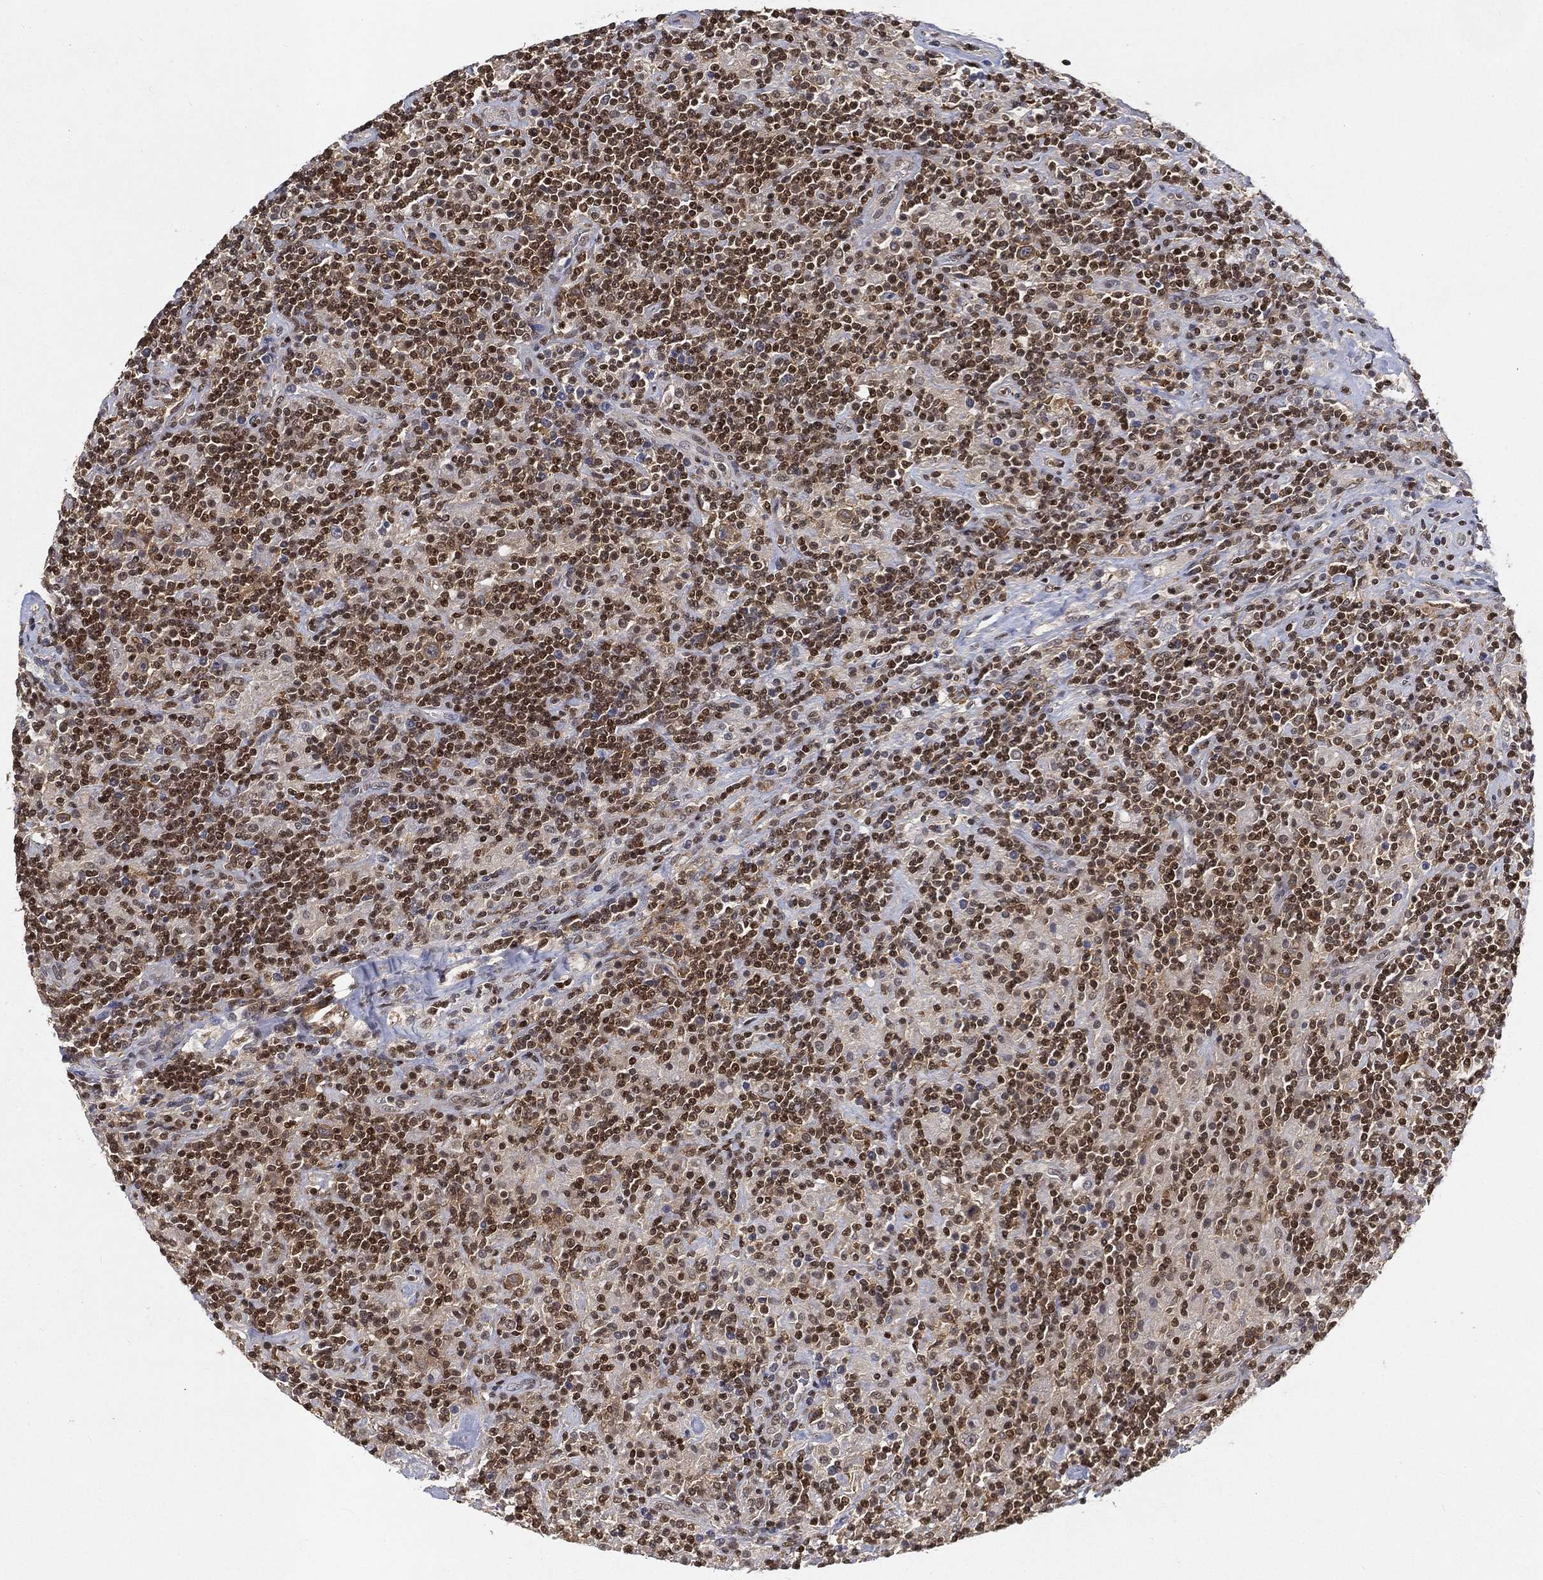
{"staining": {"intensity": "moderate", "quantity": "<25%", "location": "cytoplasmic/membranous"}, "tissue": "lymphoma", "cell_type": "Tumor cells", "image_type": "cancer", "snomed": [{"axis": "morphology", "description": "Hodgkin's disease, NOS"}, {"axis": "topography", "description": "Lymph node"}], "caption": "IHC histopathology image of human lymphoma stained for a protein (brown), which exhibits low levels of moderate cytoplasmic/membranous positivity in approximately <25% of tumor cells.", "gene": "CRTC3", "patient": {"sex": "male", "age": 70}}